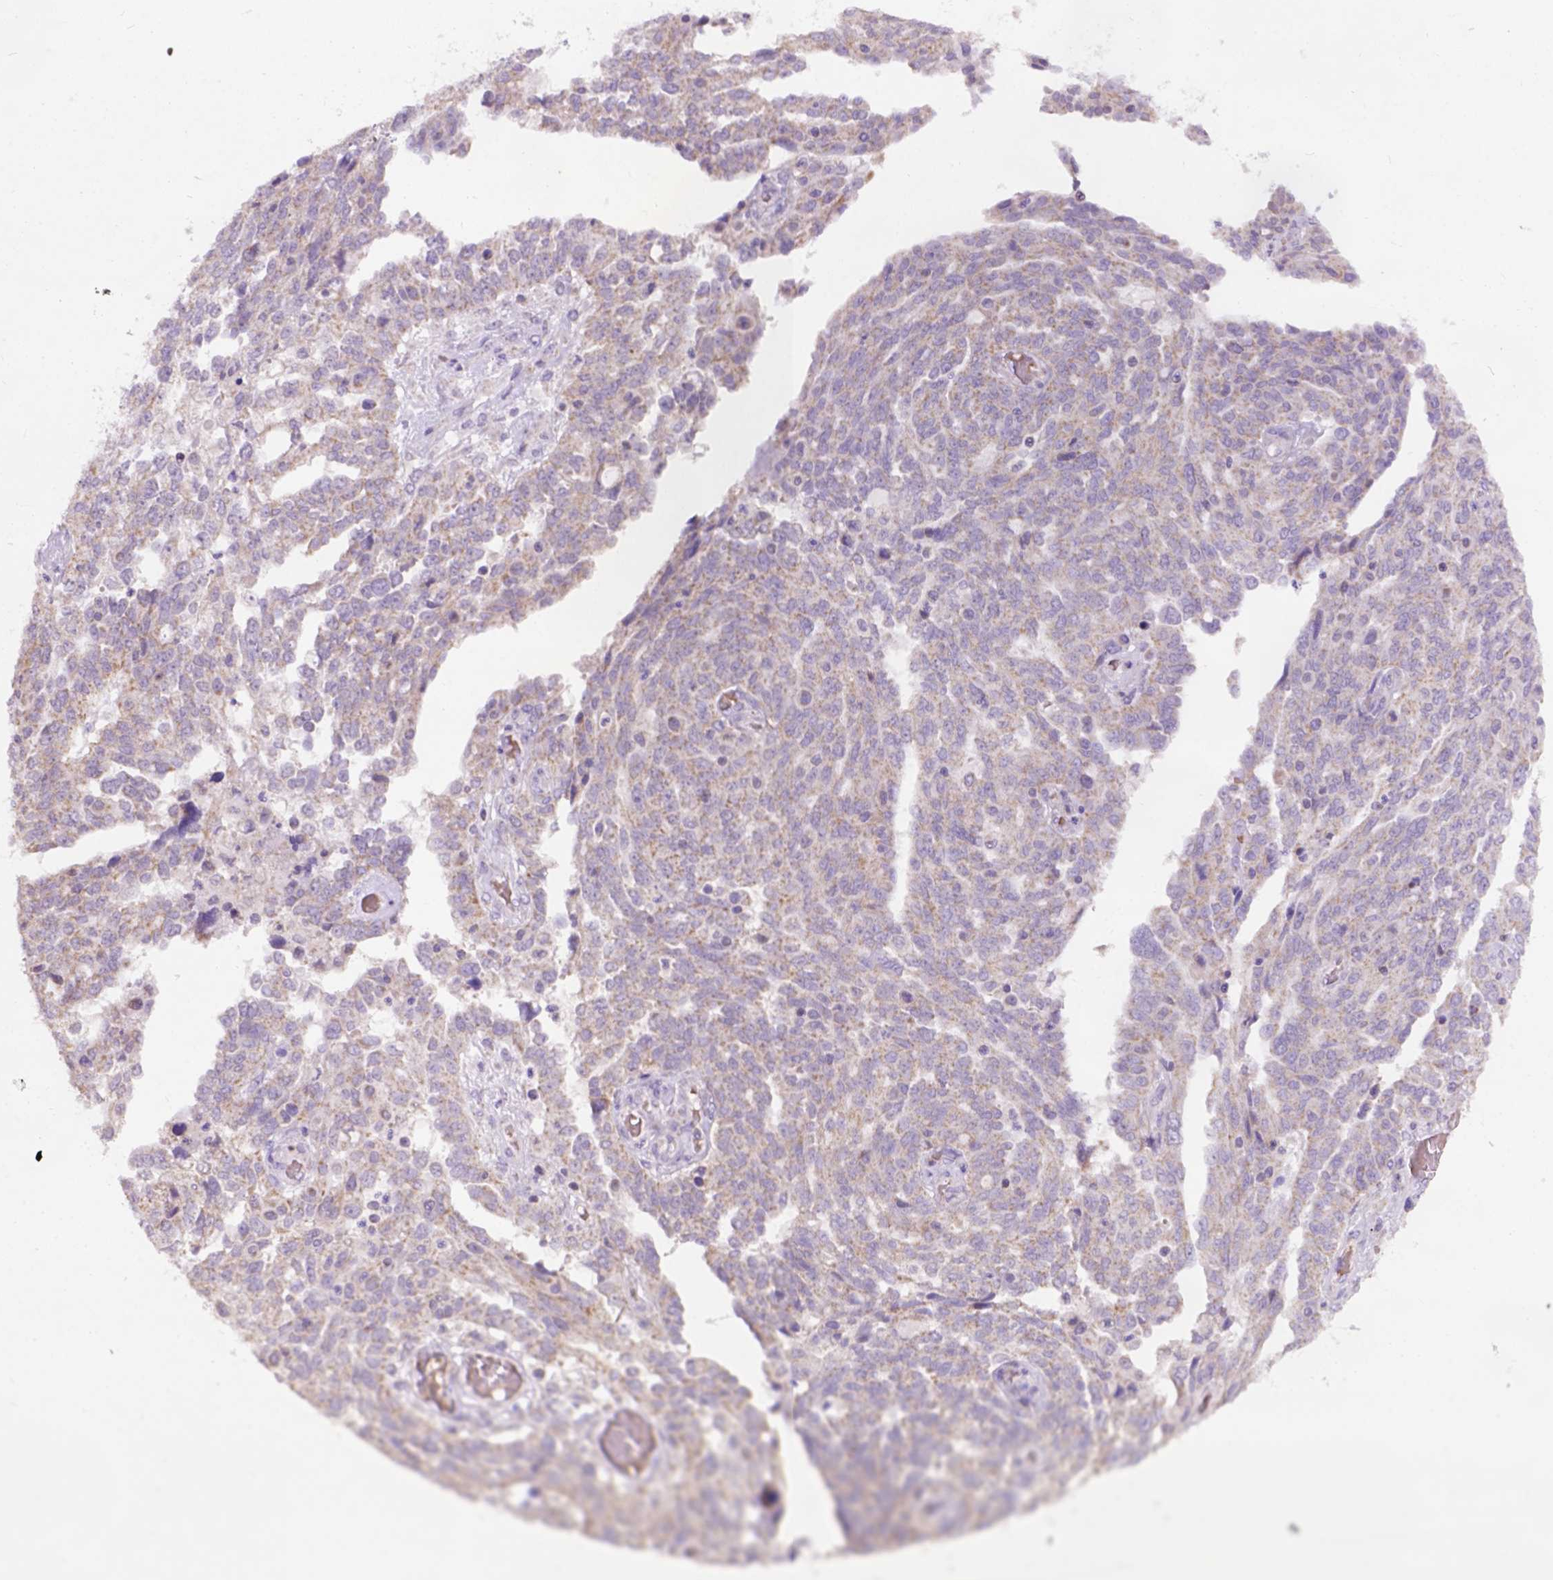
{"staining": {"intensity": "weak", "quantity": ">75%", "location": "cytoplasmic/membranous"}, "tissue": "ovarian cancer", "cell_type": "Tumor cells", "image_type": "cancer", "snomed": [{"axis": "morphology", "description": "Cystadenocarcinoma, serous, NOS"}, {"axis": "topography", "description": "Ovary"}], "caption": "The photomicrograph reveals immunohistochemical staining of ovarian serous cystadenocarcinoma. There is weak cytoplasmic/membranous positivity is present in approximately >75% of tumor cells. (DAB IHC, brown staining for protein, blue staining for nuclei).", "gene": "L2HGDH", "patient": {"sex": "female", "age": 67}}